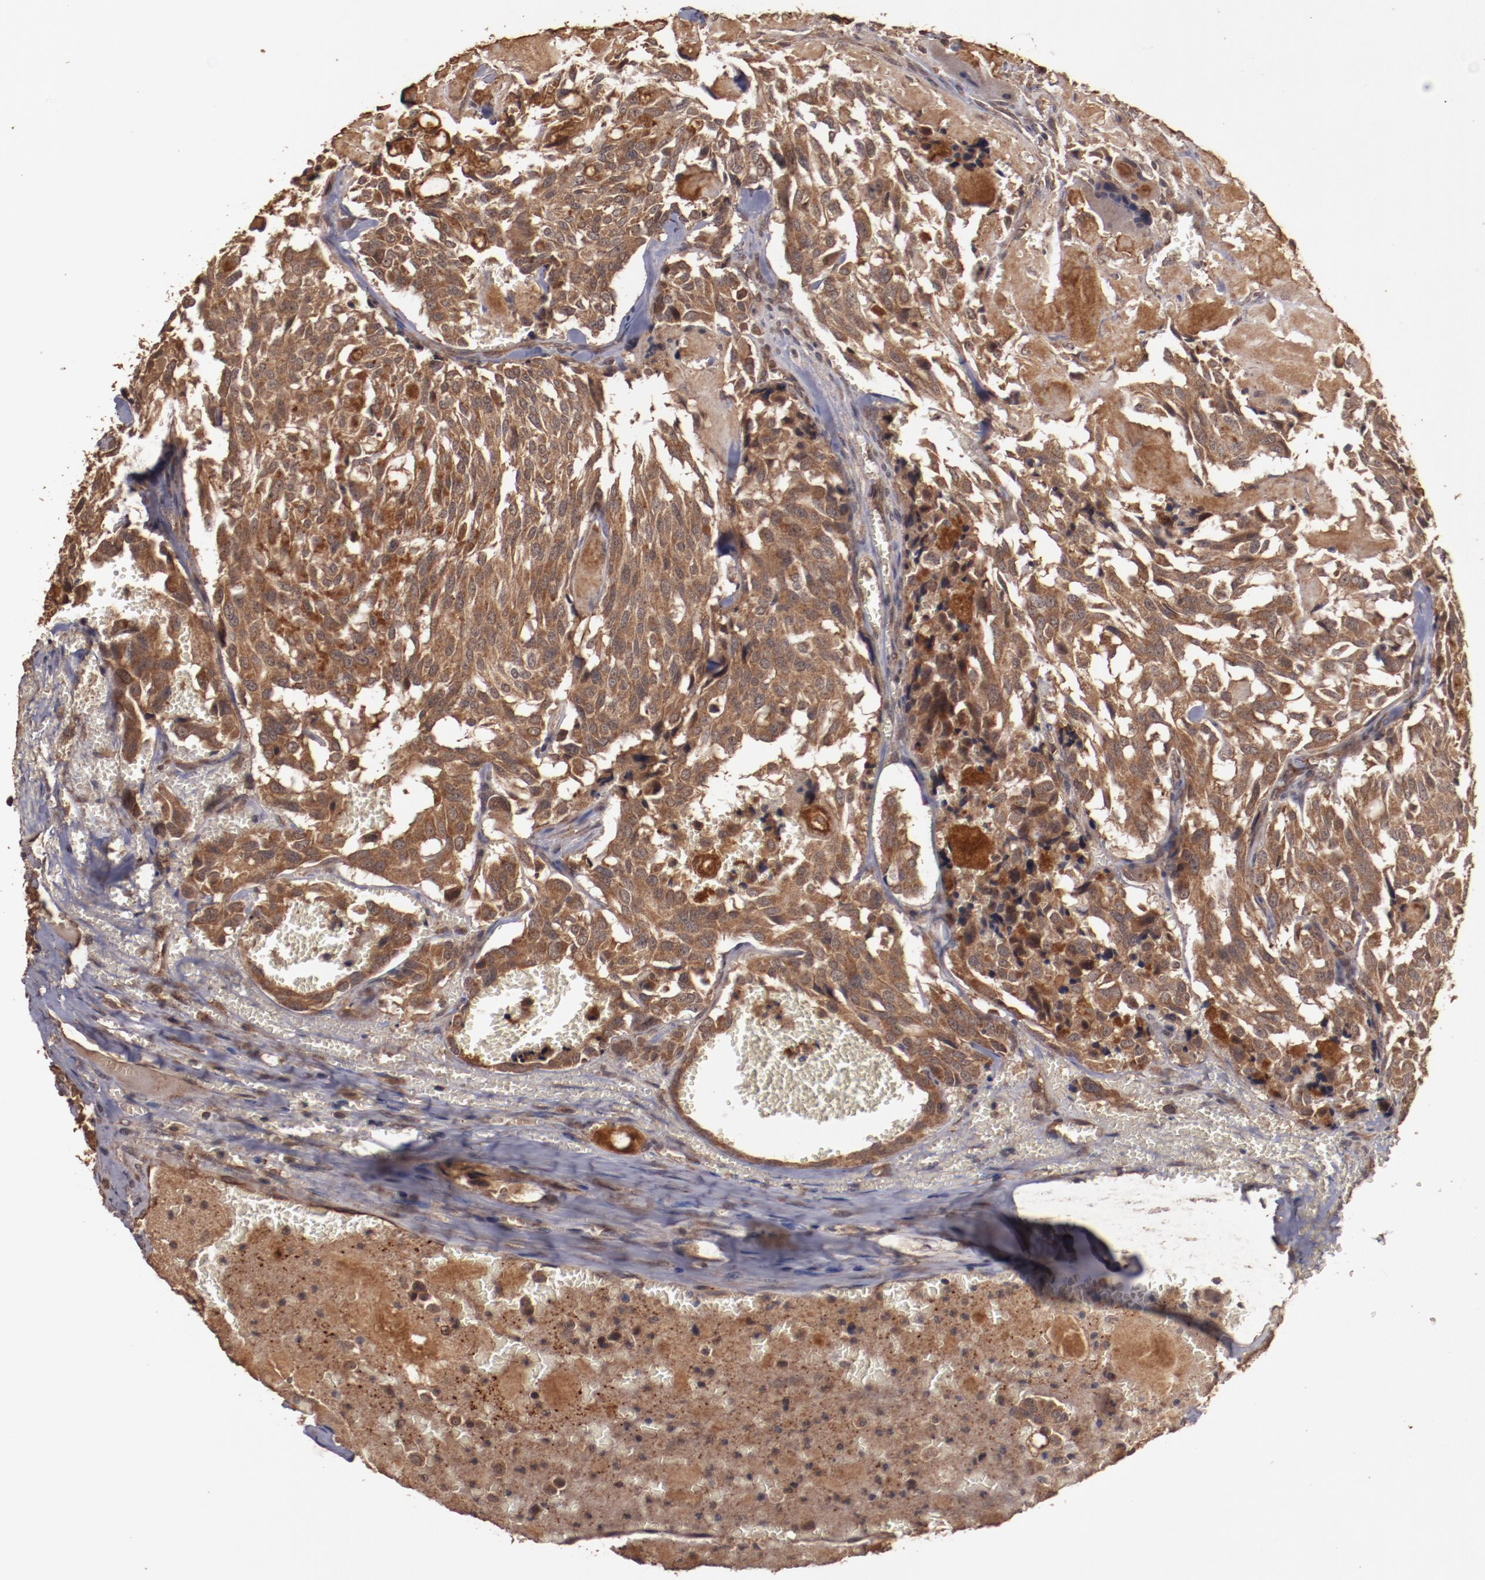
{"staining": {"intensity": "strong", "quantity": ">75%", "location": "cytoplasmic/membranous"}, "tissue": "thyroid cancer", "cell_type": "Tumor cells", "image_type": "cancer", "snomed": [{"axis": "morphology", "description": "Carcinoma, NOS"}, {"axis": "morphology", "description": "Carcinoid, malignant, NOS"}, {"axis": "topography", "description": "Thyroid gland"}], "caption": "Carcinoid (malignant) (thyroid) was stained to show a protein in brown. There is high levels of strong cytoplasmic/membranous expression in approximately >75% of tumor cells.", "gene": "TXNDC16", "patient": {"sex": "male", "age": 33}}